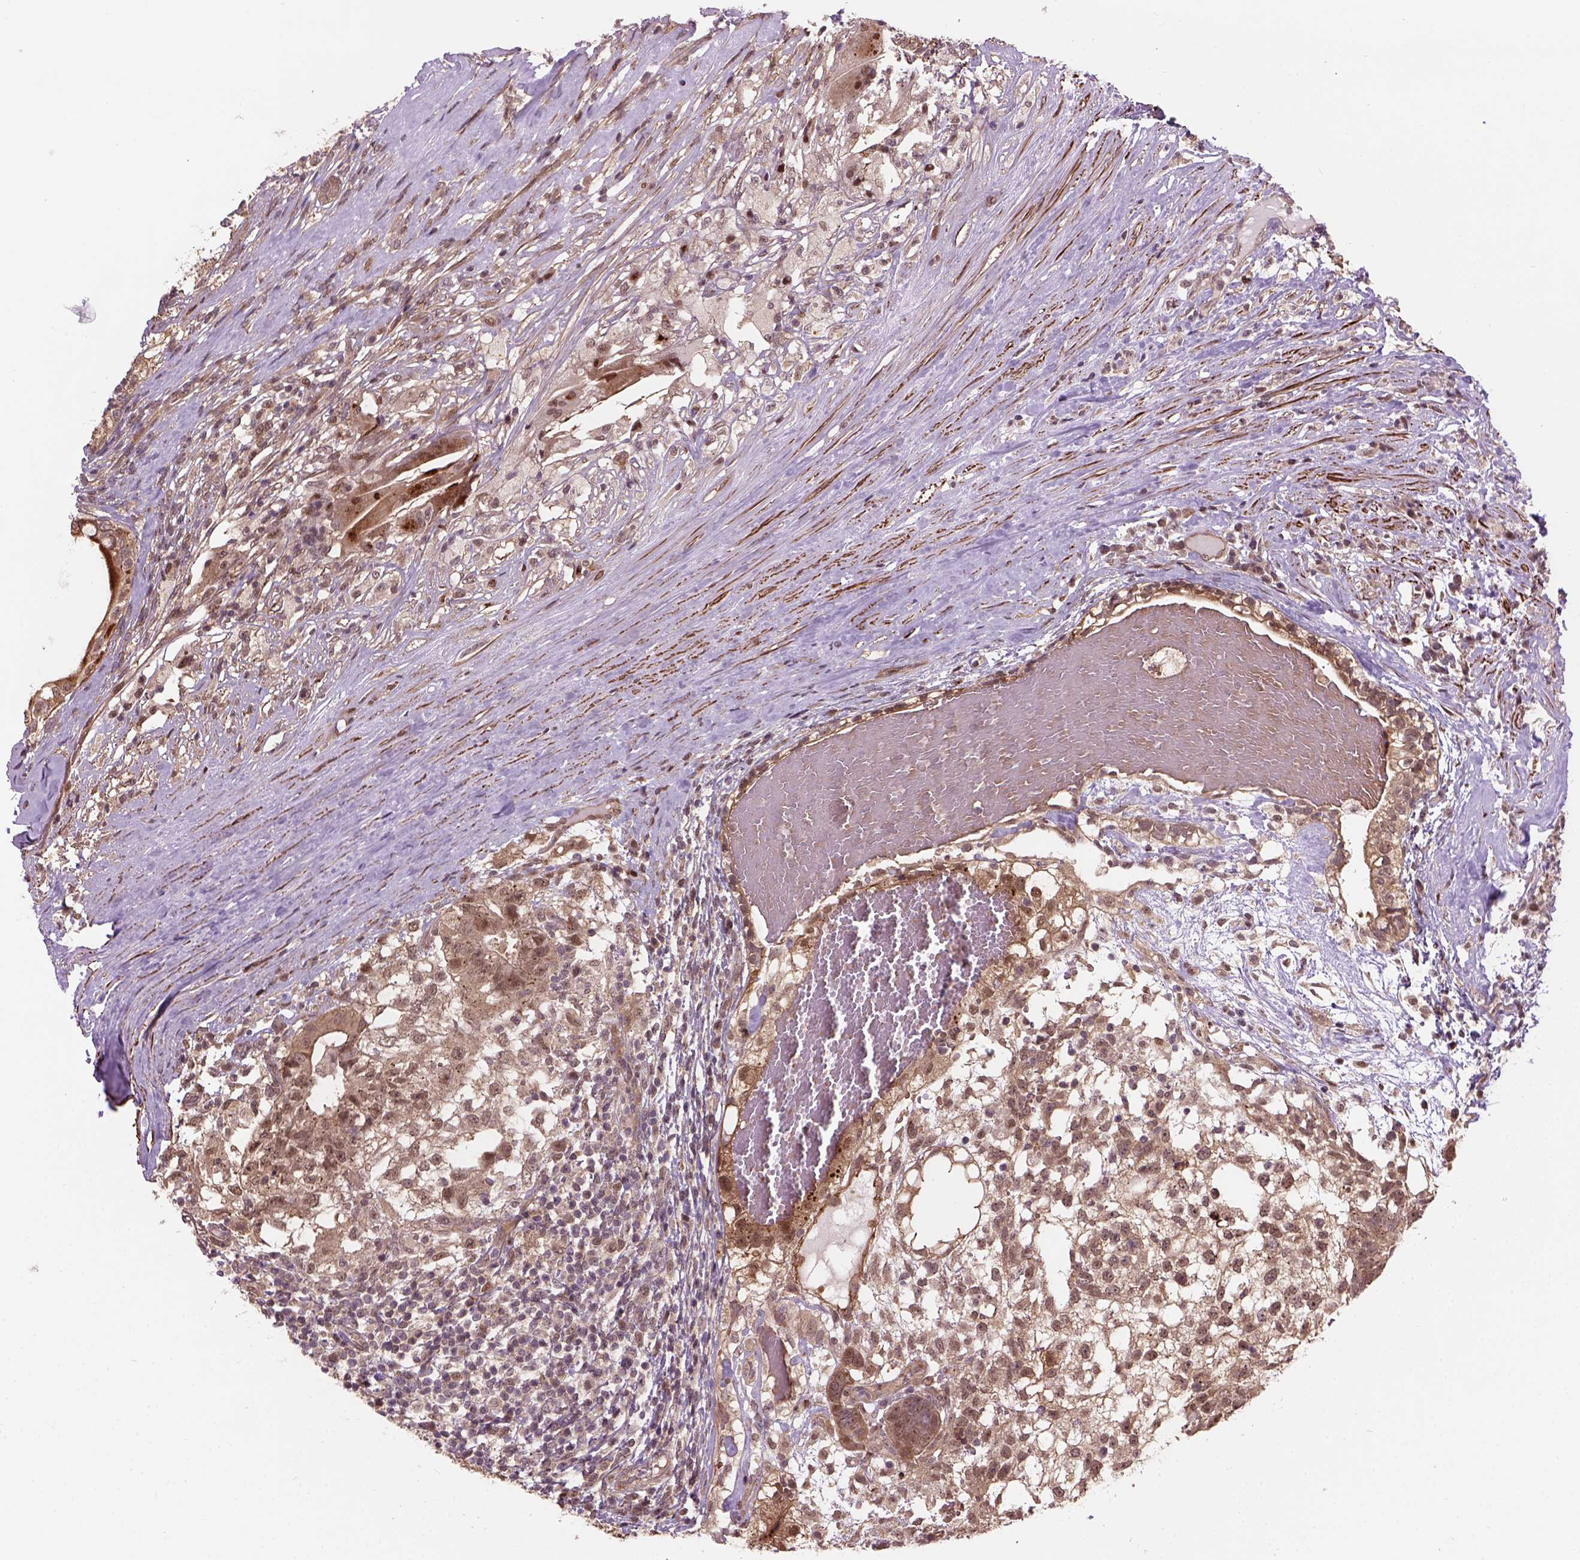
{"staining": {"intensity": "moderate", "quantity": "25%-75%", "location": "cytoplasmic/membranous,nuclear"}, "tissue": "testis cancer", "cell_type": "Tumor cells", "image_type": "cancer", "snomed": [{"axis": "morphology", "description": "Seminoma, NOS"}, {"axis": "morphology", "description": "Carcinoma, Embryonal, NOS"}, {"axis": "topography", "description": "Testis"}], "caption": "The immunohistochemical stain highlights moderate cytoplasmic/membranous and nuclear expression in tumor cells of testis cancer (embryonal carcinoma) tissue.", "gene": "PSMD11", "patient": {"sex": "male", "age": 41}}